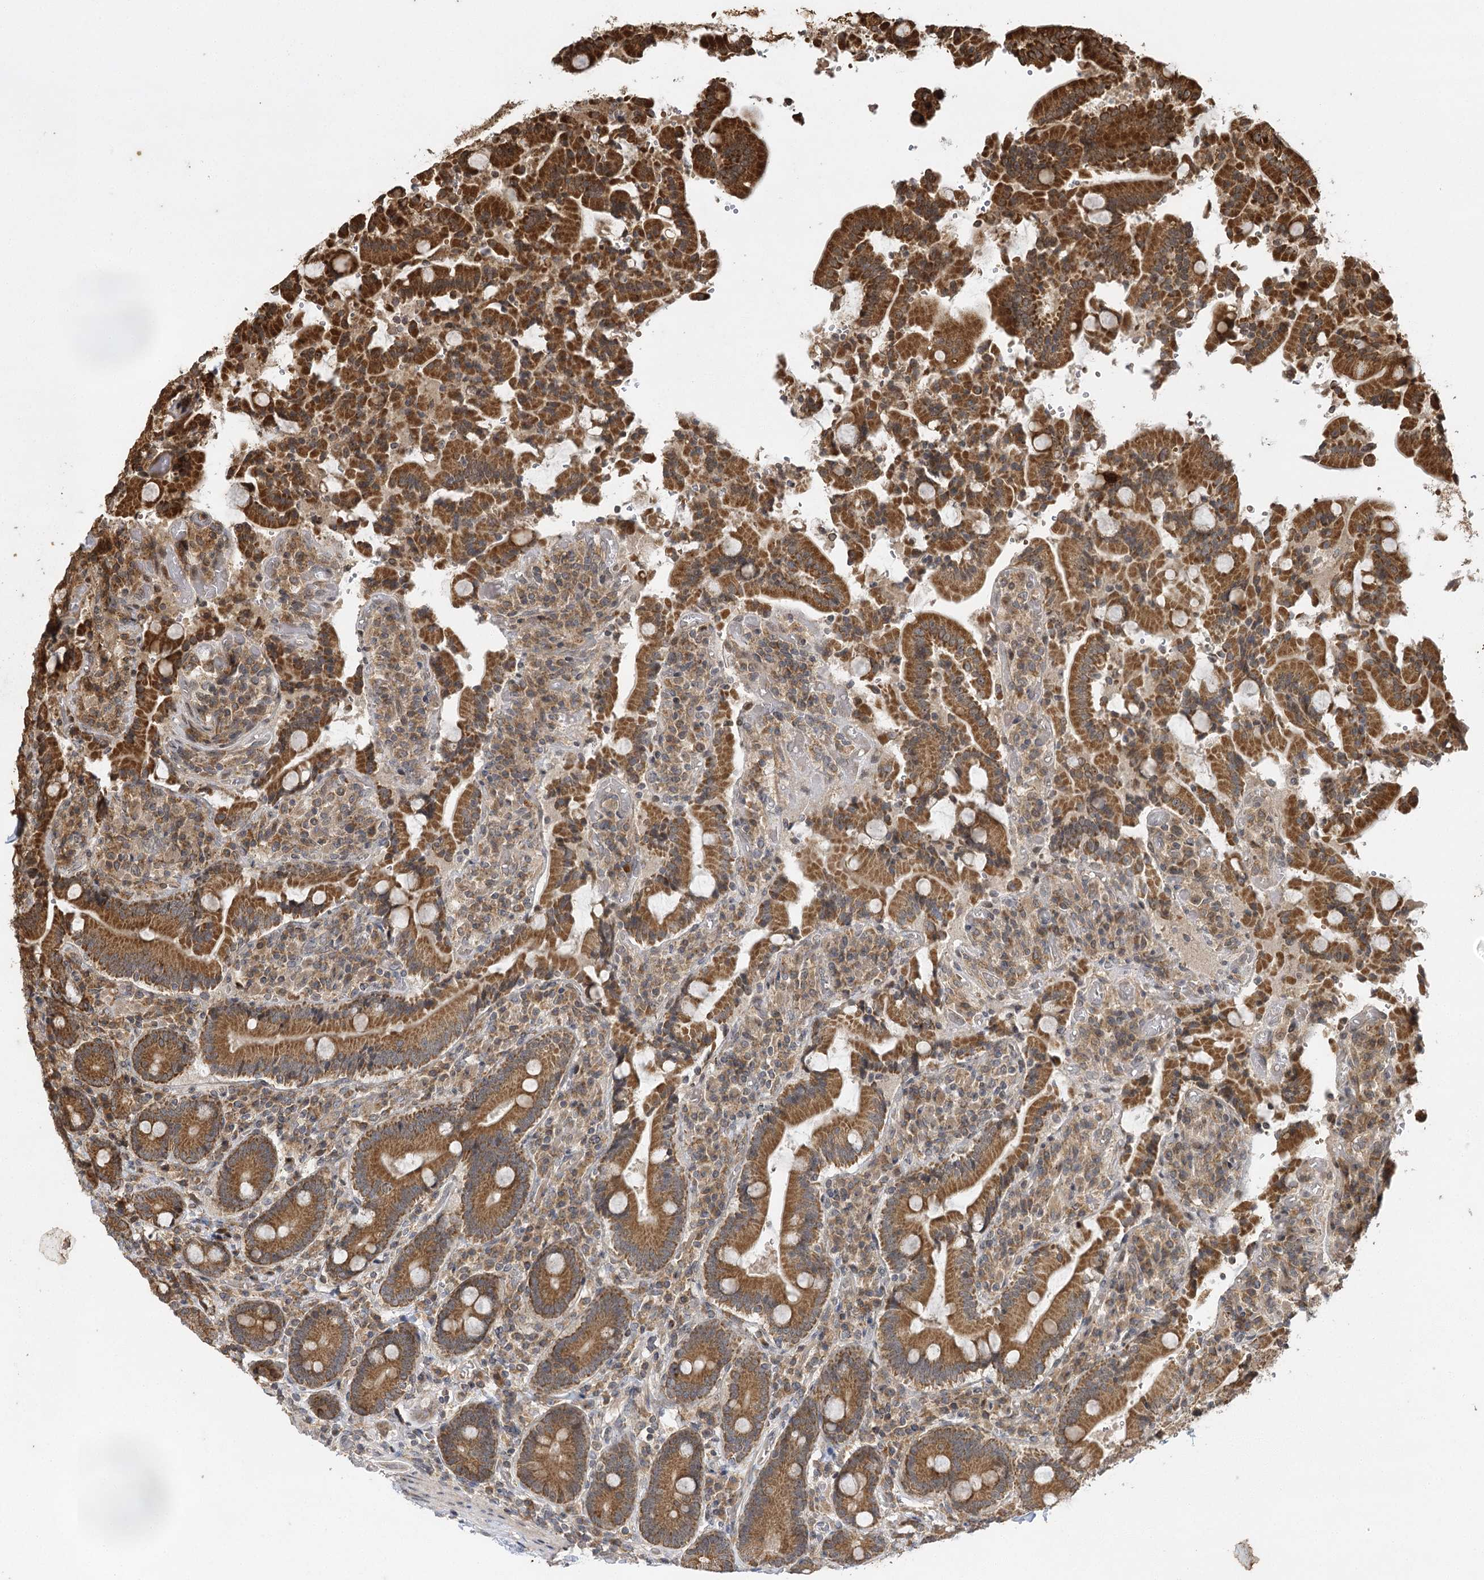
{"staining": {"intensity": "strong", "quantity": ">75%", "location": "cytoplasmic/membranous"}, "tissue": "duodenum", "cell_type": "Glandular cells", "image_type": "normal", "snomed": [{"axis": "morphology", "description": "Normal tissue, NOS"}, {"axis": "topography", "description": "Duodenum"}], "caption": "Immunohistochemical staining of benign human duodenum shows high levels of strong cytoplasmic/membranous staining in about >75% of glandular cells.", "gene": "IL11RA", "patient": {"sex": "female", "age": 62}}